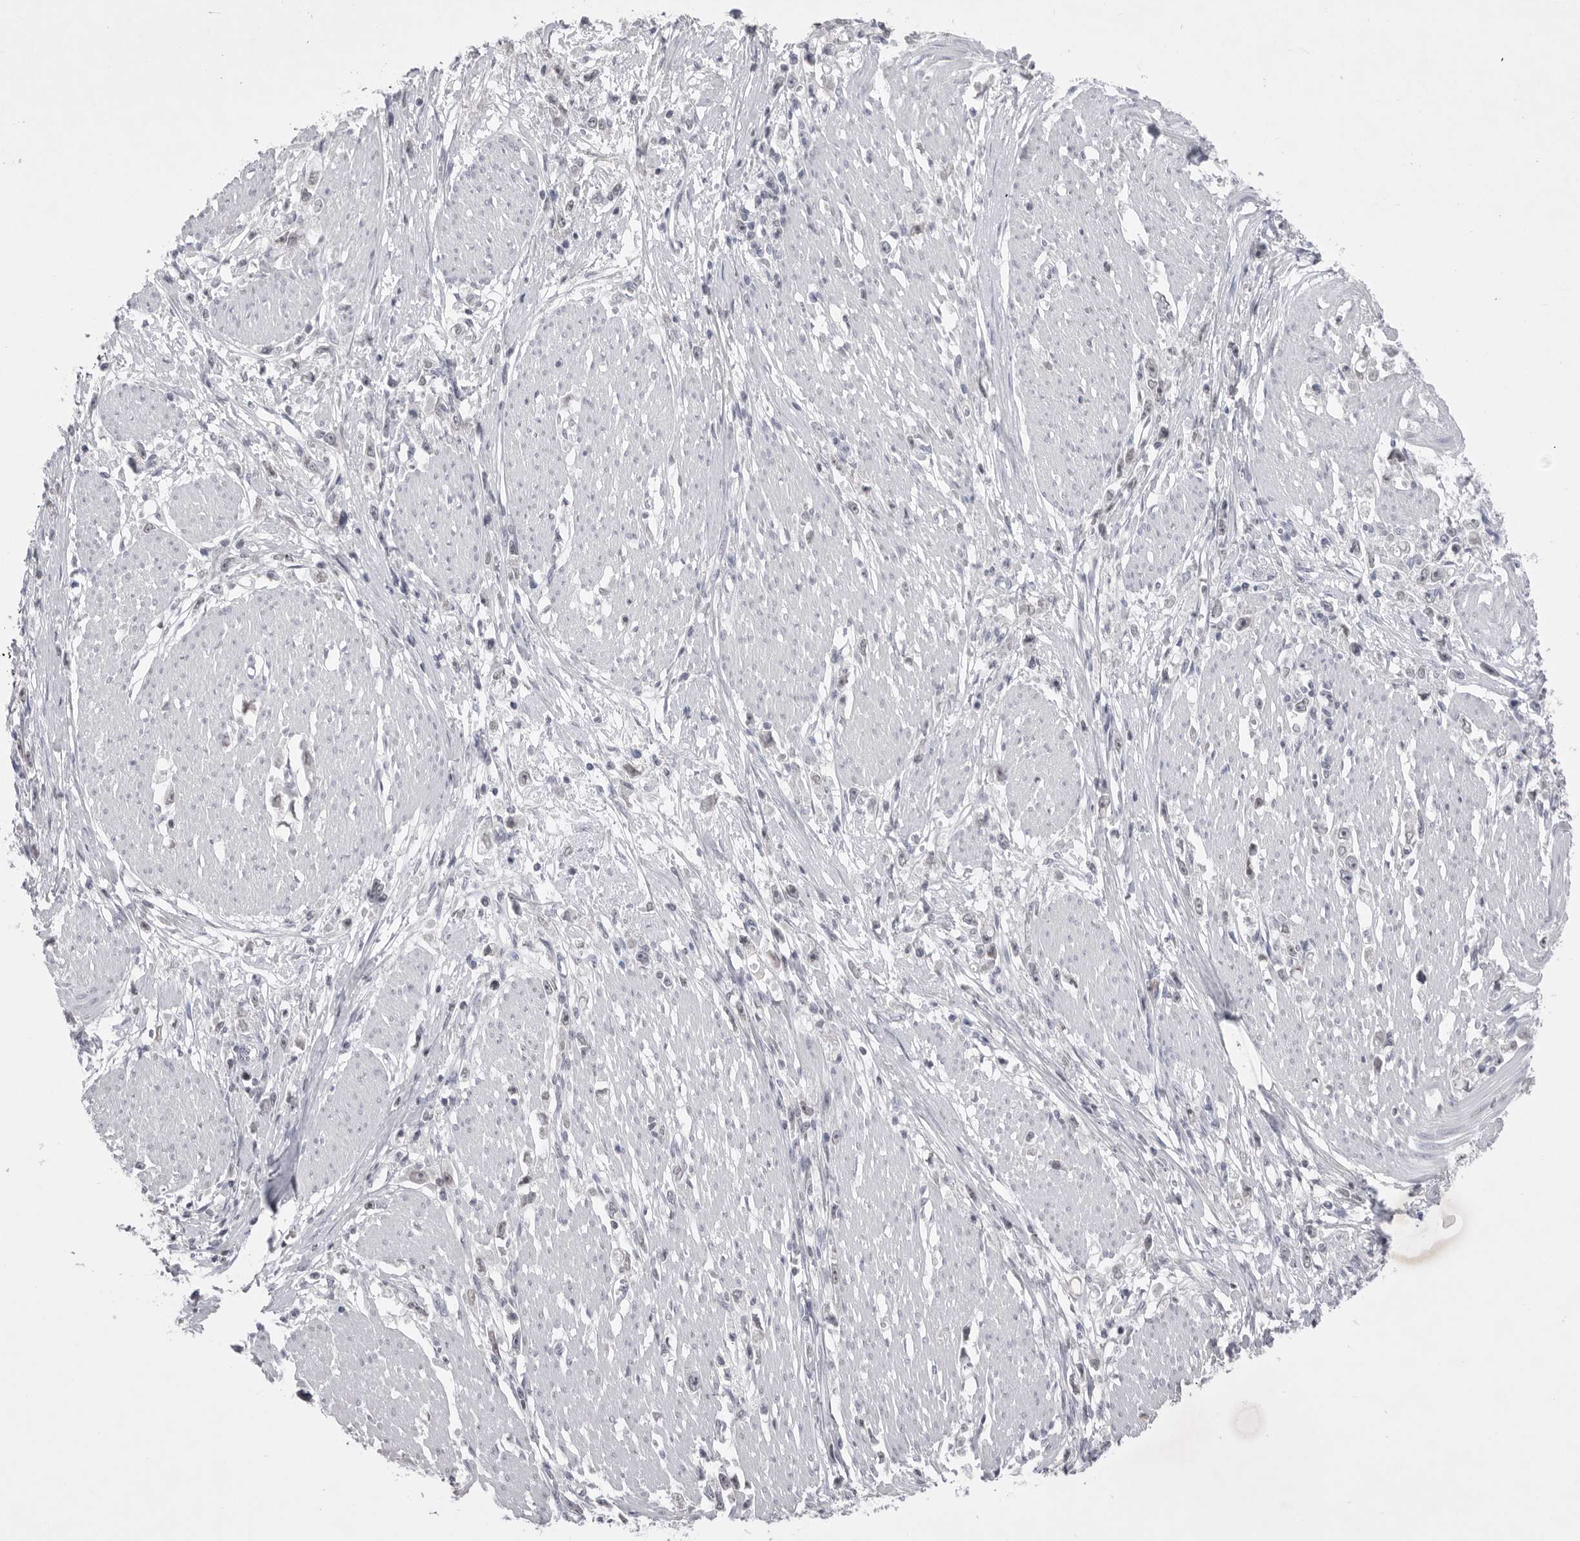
{"staining": {"intensity": "negative", "quantity": "none", "location": "none"}, "tissue": "stomach cancer", "cell_type": "Tumor cells", "image_type": "cancer", "snomed": [{"axis": "morphology", "description": "Adenocarcinoma, NOS"}, {"axis": "topography", "description": "Stomach"}], "caption": "An immunohistochemistry micrograph of stomach cancer (adenocarcinoma) is shown. There is no staining in tumor cells of stomach cancer (adenocarcinoma).", "gene": "ZBTB7B", "patient": {"sex": "female", "age": 59}}